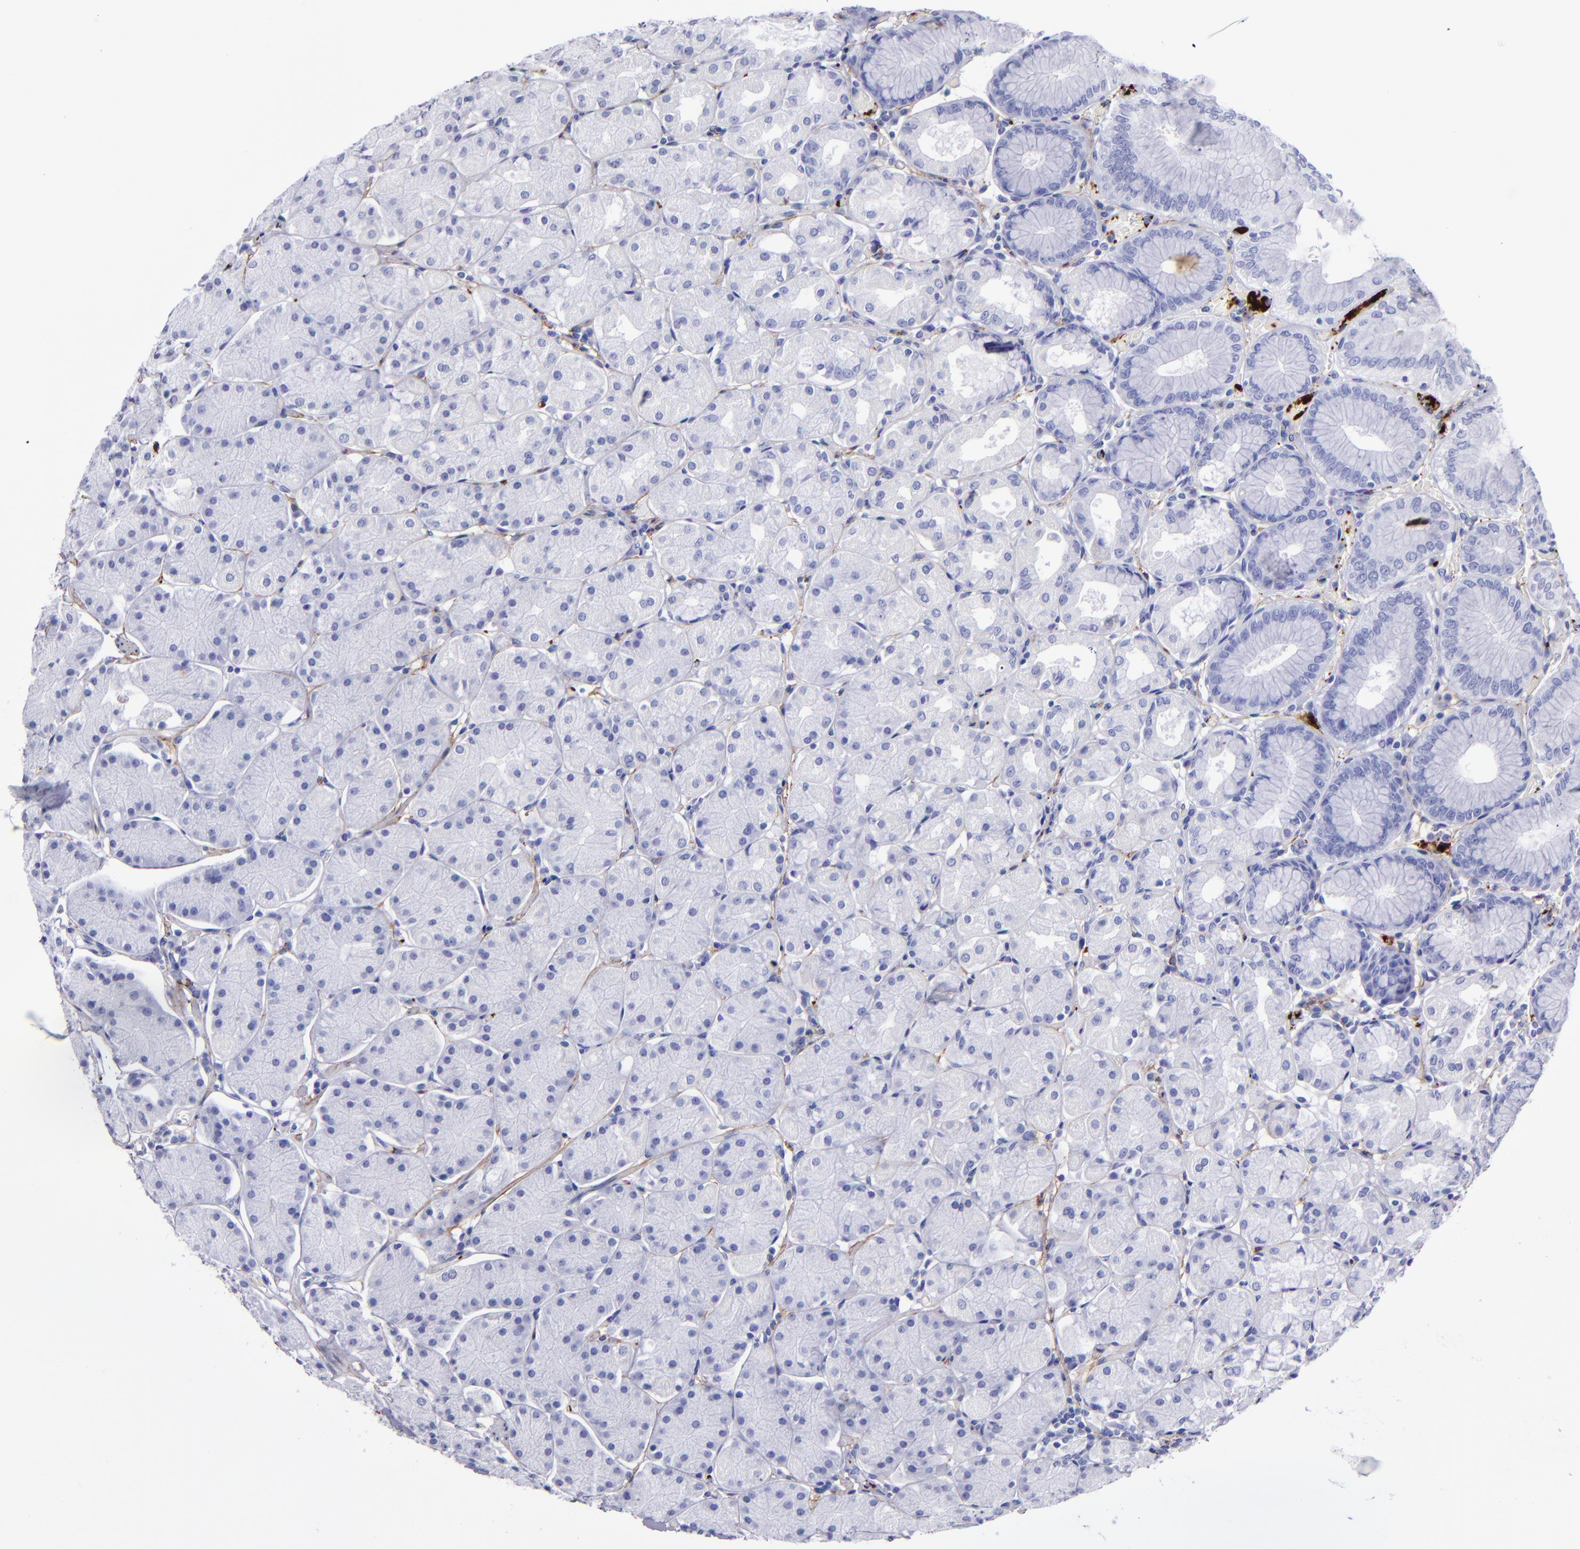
{"staining": {"intensity": "negative", "quantity": "none", "location": "none"}, "tissue": "stomach", "cell_type": "Glandular cells", "image_type": "normal", "snomed": [{"axis": "morphology", "description": "Normal tissue, NOS"}, {"axis": "topography", "description": "Stomach, upper"}, {"axis": "topography", "description": "Stomach"}], "caption": "An immunohistochemistry image of normal stomach is shown. There is no staining in glandular cells of stomach.", "gene": "EFCAB13", "patient": {"sex": "male", "age": 76}}